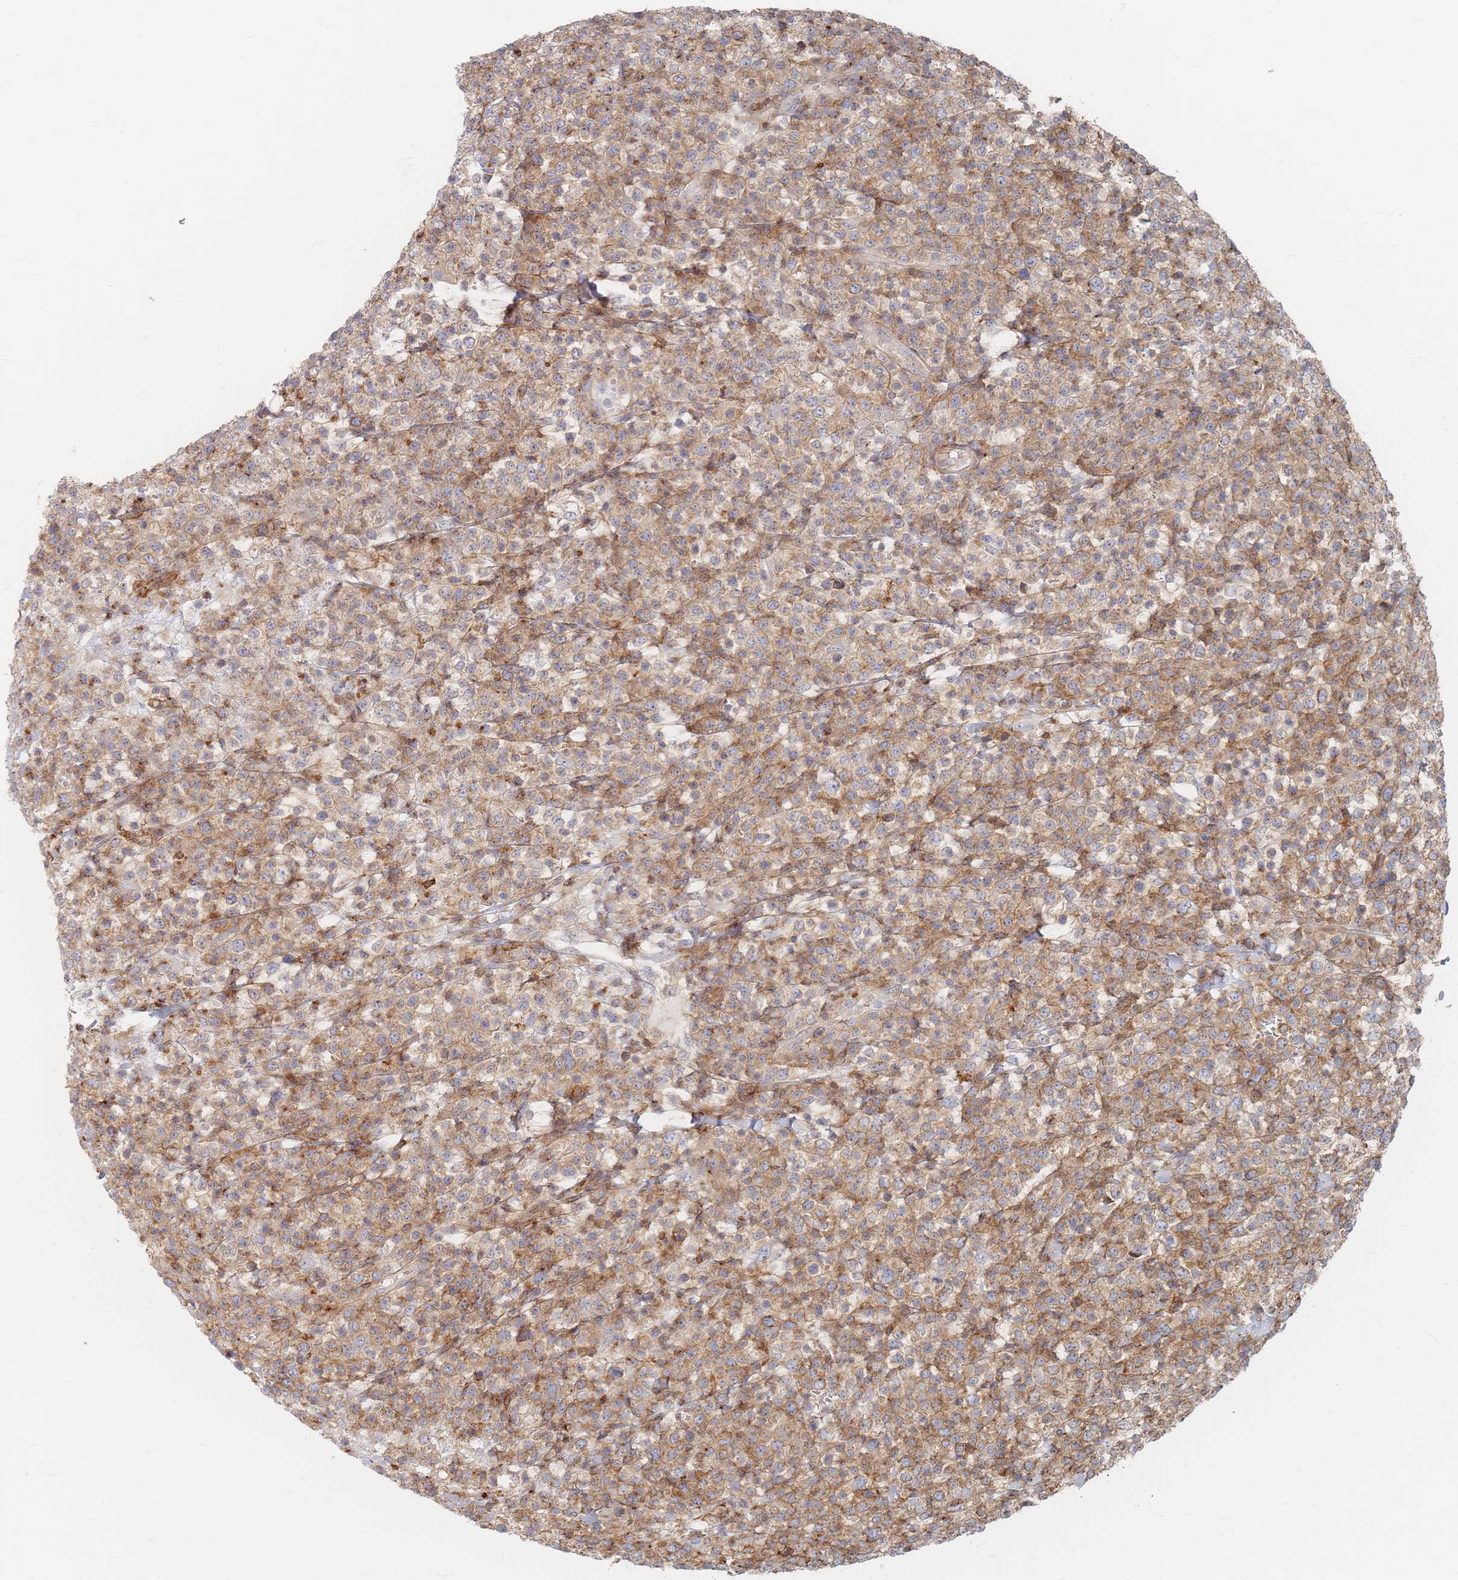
{"staining": {"intensity": "weak", "quantity": "25%-75%", "location": "cytoplasmic/membranous"}, "tissue": "lymphoma", "cell_type": "Tumor cells", "image_type": "cancer", "snomed": [{"axis": "morphology", "description": "Malignant lymphoma, non-Hodgkin's type, High grade"}, {"axis": "topography", "description": "Colon"}], "caption": "Protein positivity by immunohistochemistry exhibits weak cytoplasmic/membranous positivity in about 25%-75% of tumor cells in malignant lymphoma, non-Hodgkin's type (high-grade).", "gene": "ZNF852", "patient": {"sex": "female", "age": 53}}